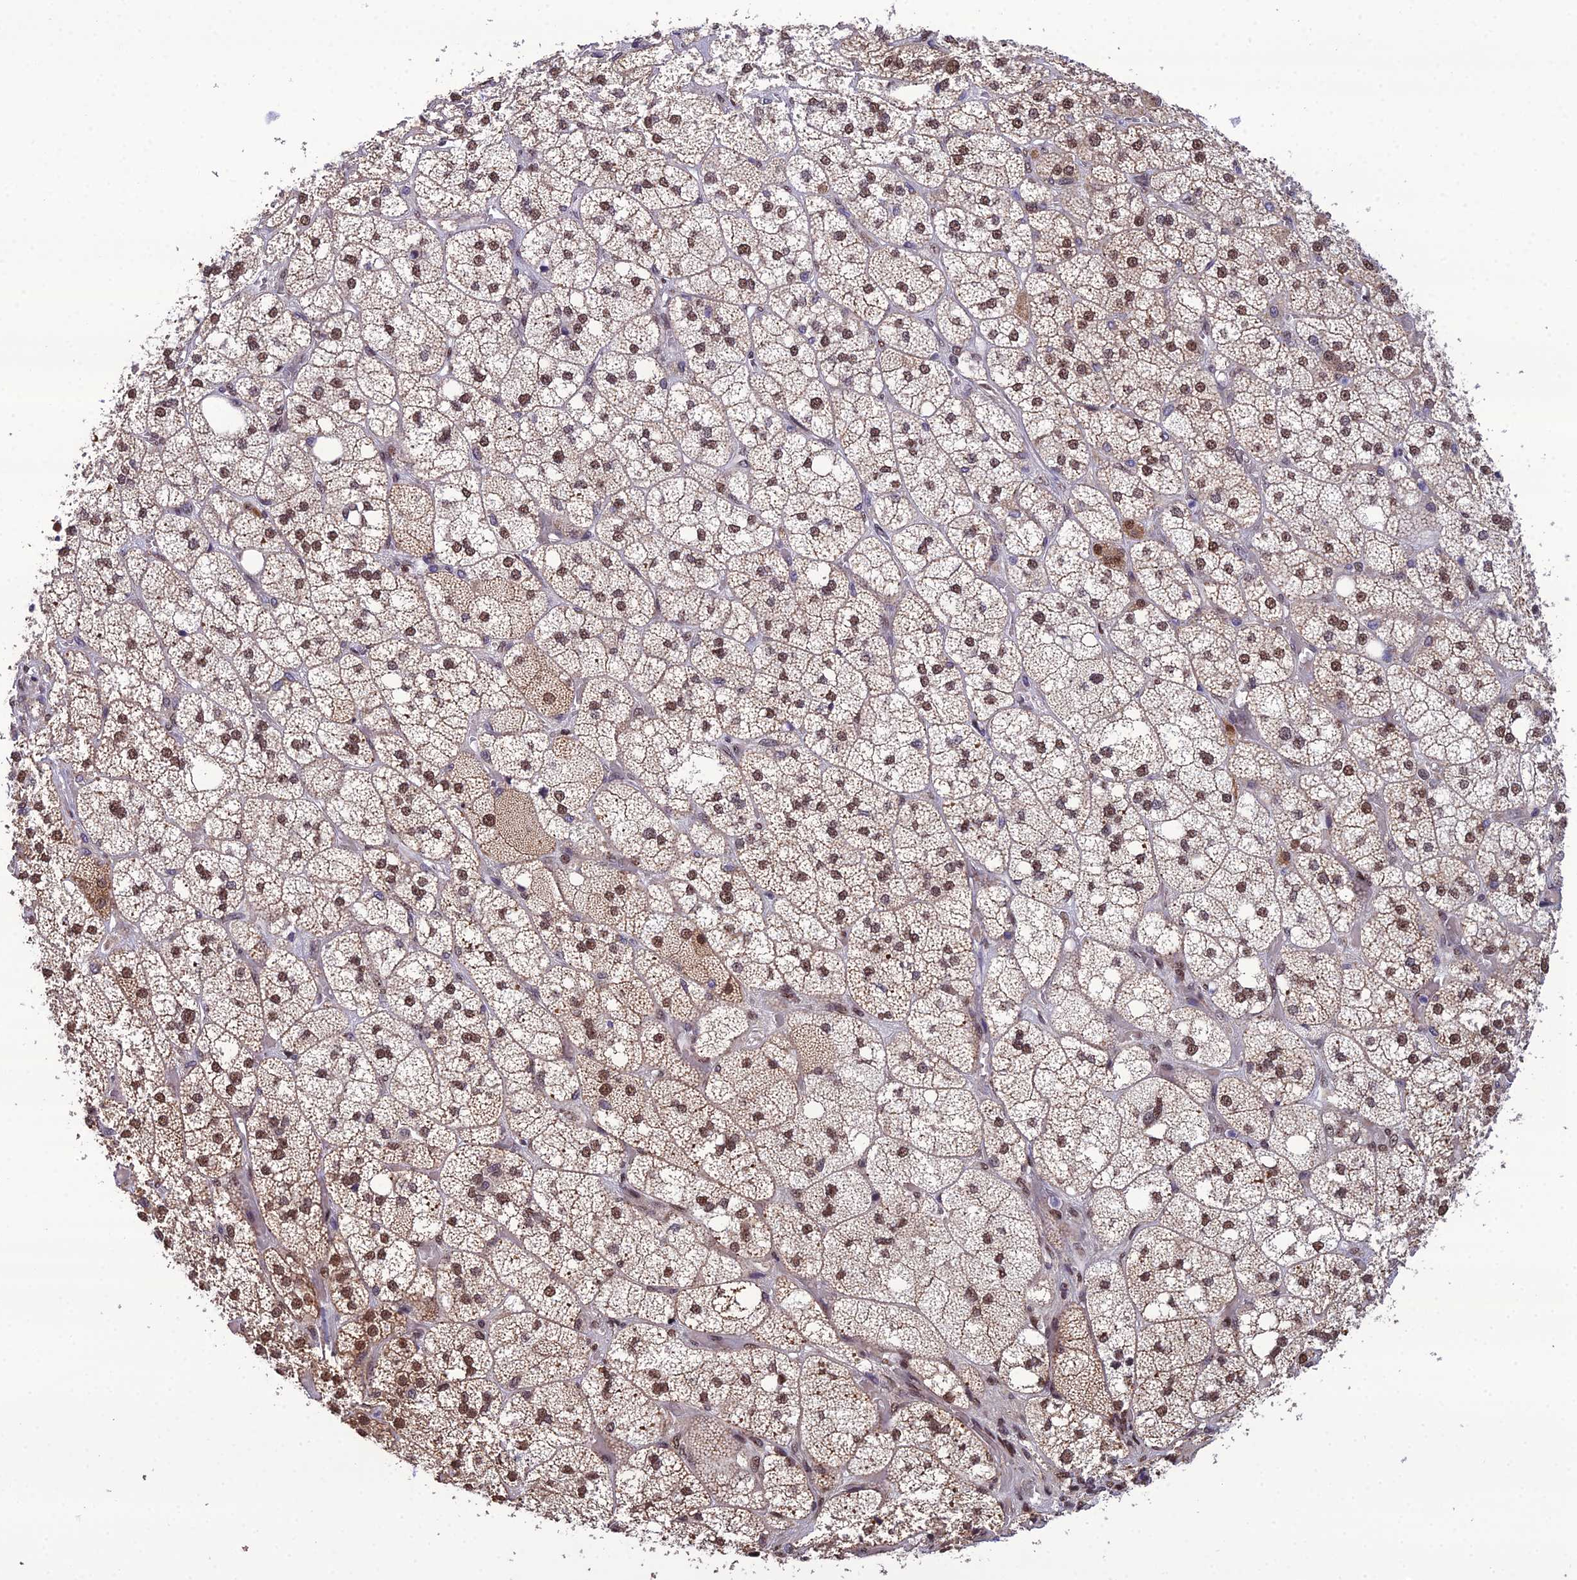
{"staining": {"intensity": "moderate", "quantity": ">75%", "location": "cytoplasmic/membranous,nuclear"}, "tissue": "adrenal gland", "cell_type": "Glandular cells", "image_type": "normal", "snomed": [{"axis": "morphology", "description": "Normal tissue, NOS"}, {"axis": "topography", "description": "Adrenal gland"}], "caption": "Glandular cells show moderate cytoplasmic/membranous,nuclear staining in approximately >75% of cells in unremarkable adrenal gland. (DAB IHC, brown staining for protein, blue staining for nuclei).", "gene": "ARL2", "patient": {"sex": "male", "age": 61}}